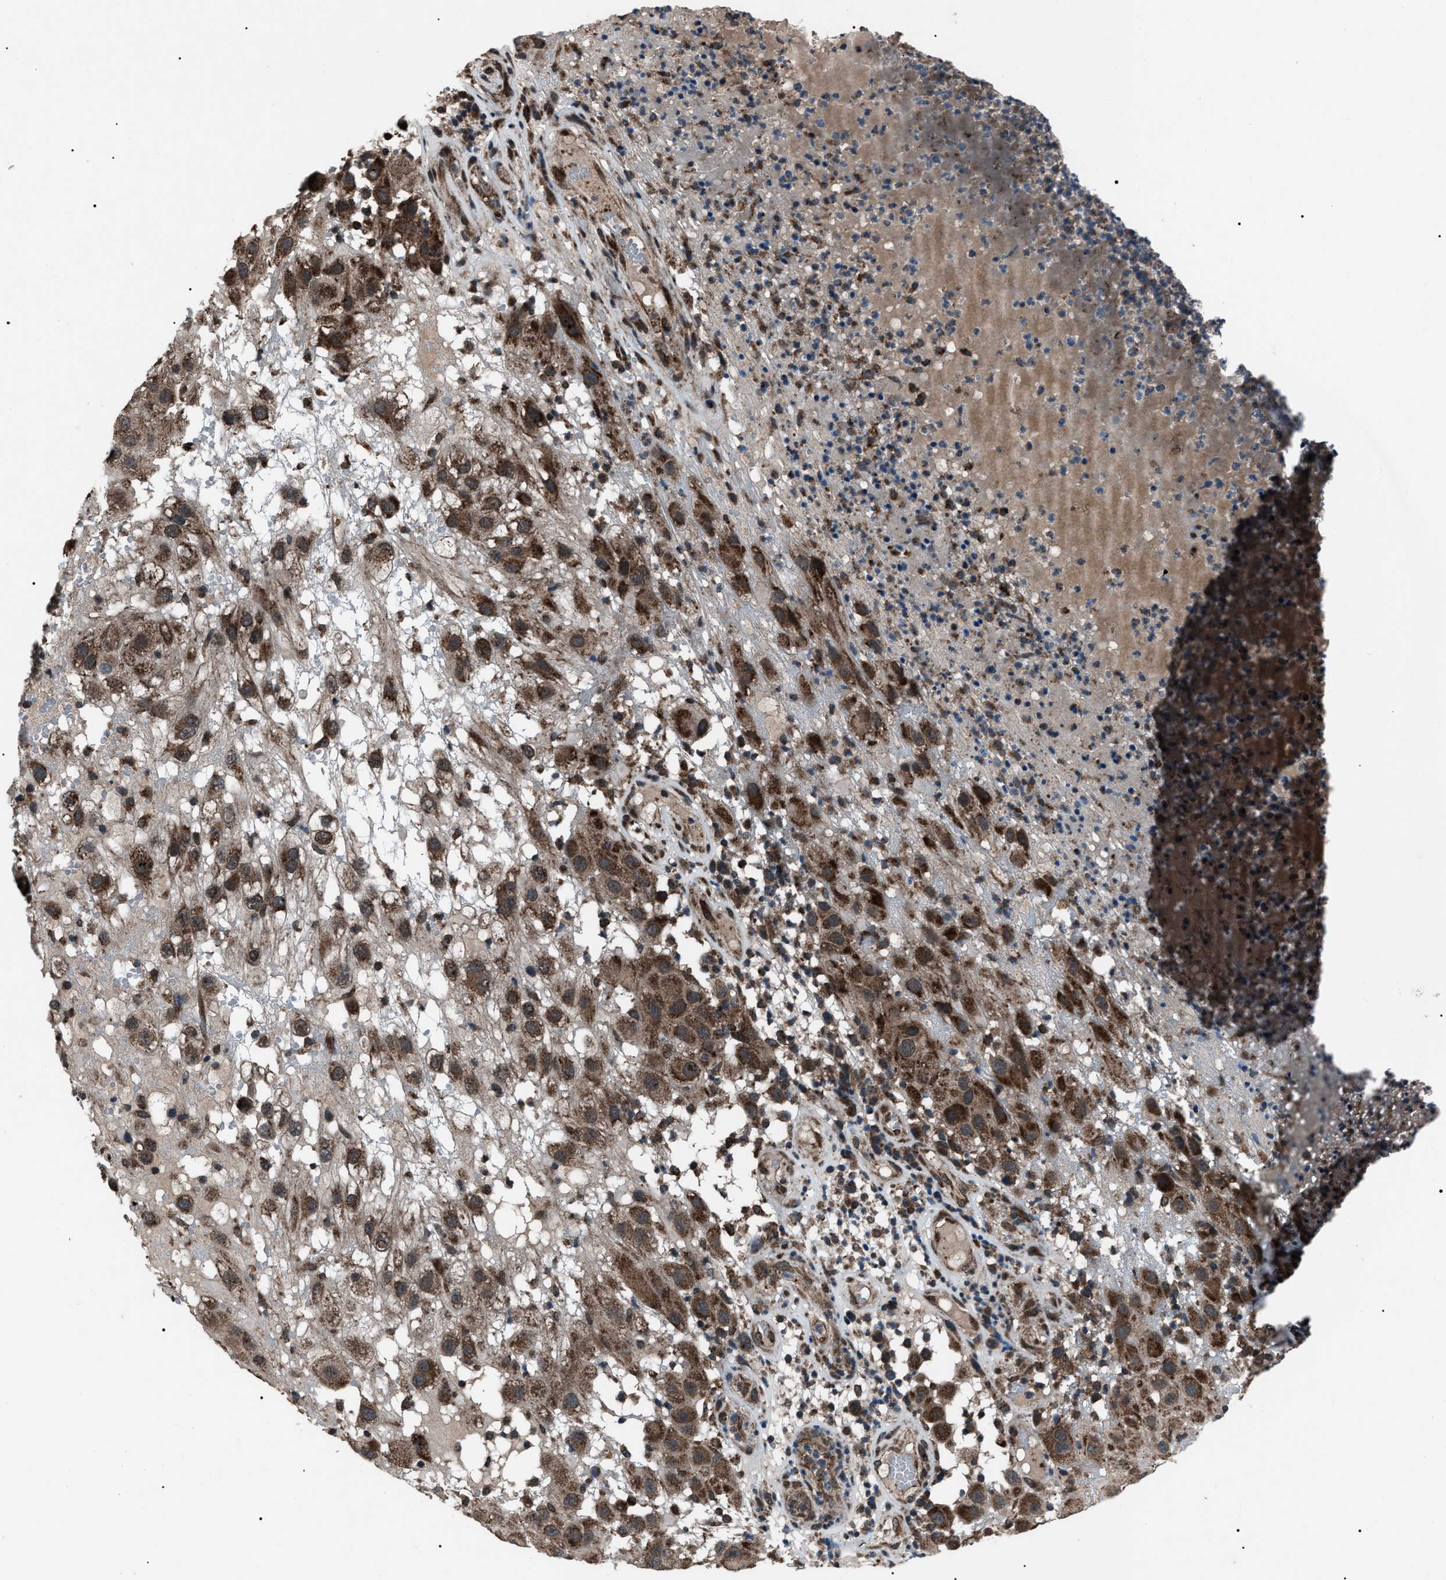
{"staining": {"intensity": "strong", "quantity": ">75%", "location": "cytoplasmic/membranous"}, "tissue": "melanoma", "cell_type": "Tumor cells", "image_type": "cancer", "snomed": [{"axis": "morphology", "description": "Malignant melanoma, NOS"}, {"axis": "topography", "description": "Skin"}], "caption": "IHC (DAB) staining of human melanoma exhibits strong cytoplasmic/membranous protein positivity in about >75% of tumor cells.", "gene": "ZFAND2A", "patient": {"sex": "female", "age": 81}}